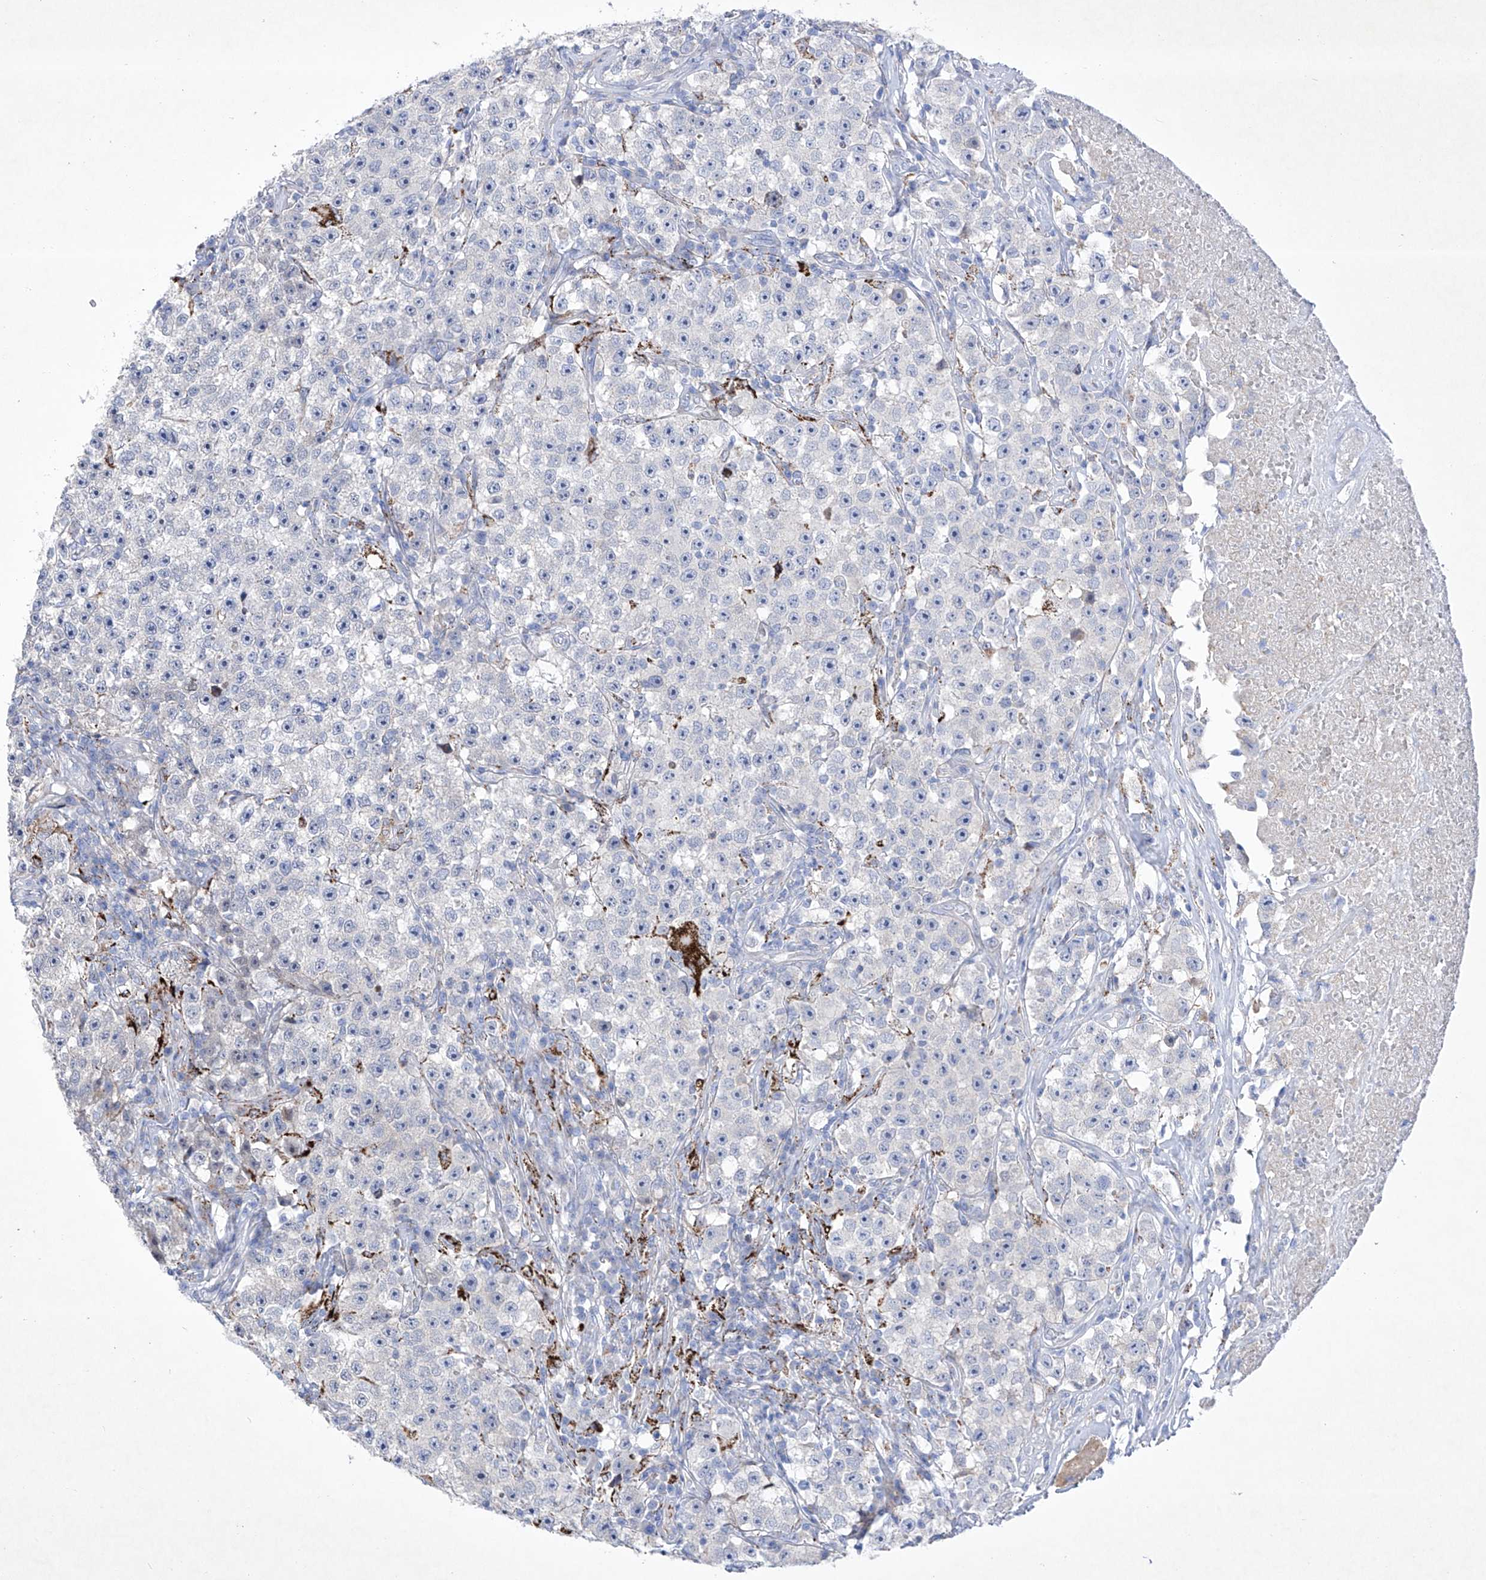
{"staining": {"intensity": "negative", "quantity": "none", "location": "none"}, "tissue": "testis cancer", "cell_type": "Tumor cells", "image_type": "cancer", "snomed": [{"axis": "morphology", "description": "Seminoma, NOS"}, {"axis": "topography", "description": "Testis"}], "caption": "Testis seminoma was stained to show a protein in brown. There is no significant staining in tumor cells. (IHC, brightfield microscopy, high magnification).", "gene": "C1orf87", "patient": {"sex": "male", "age": 22}}